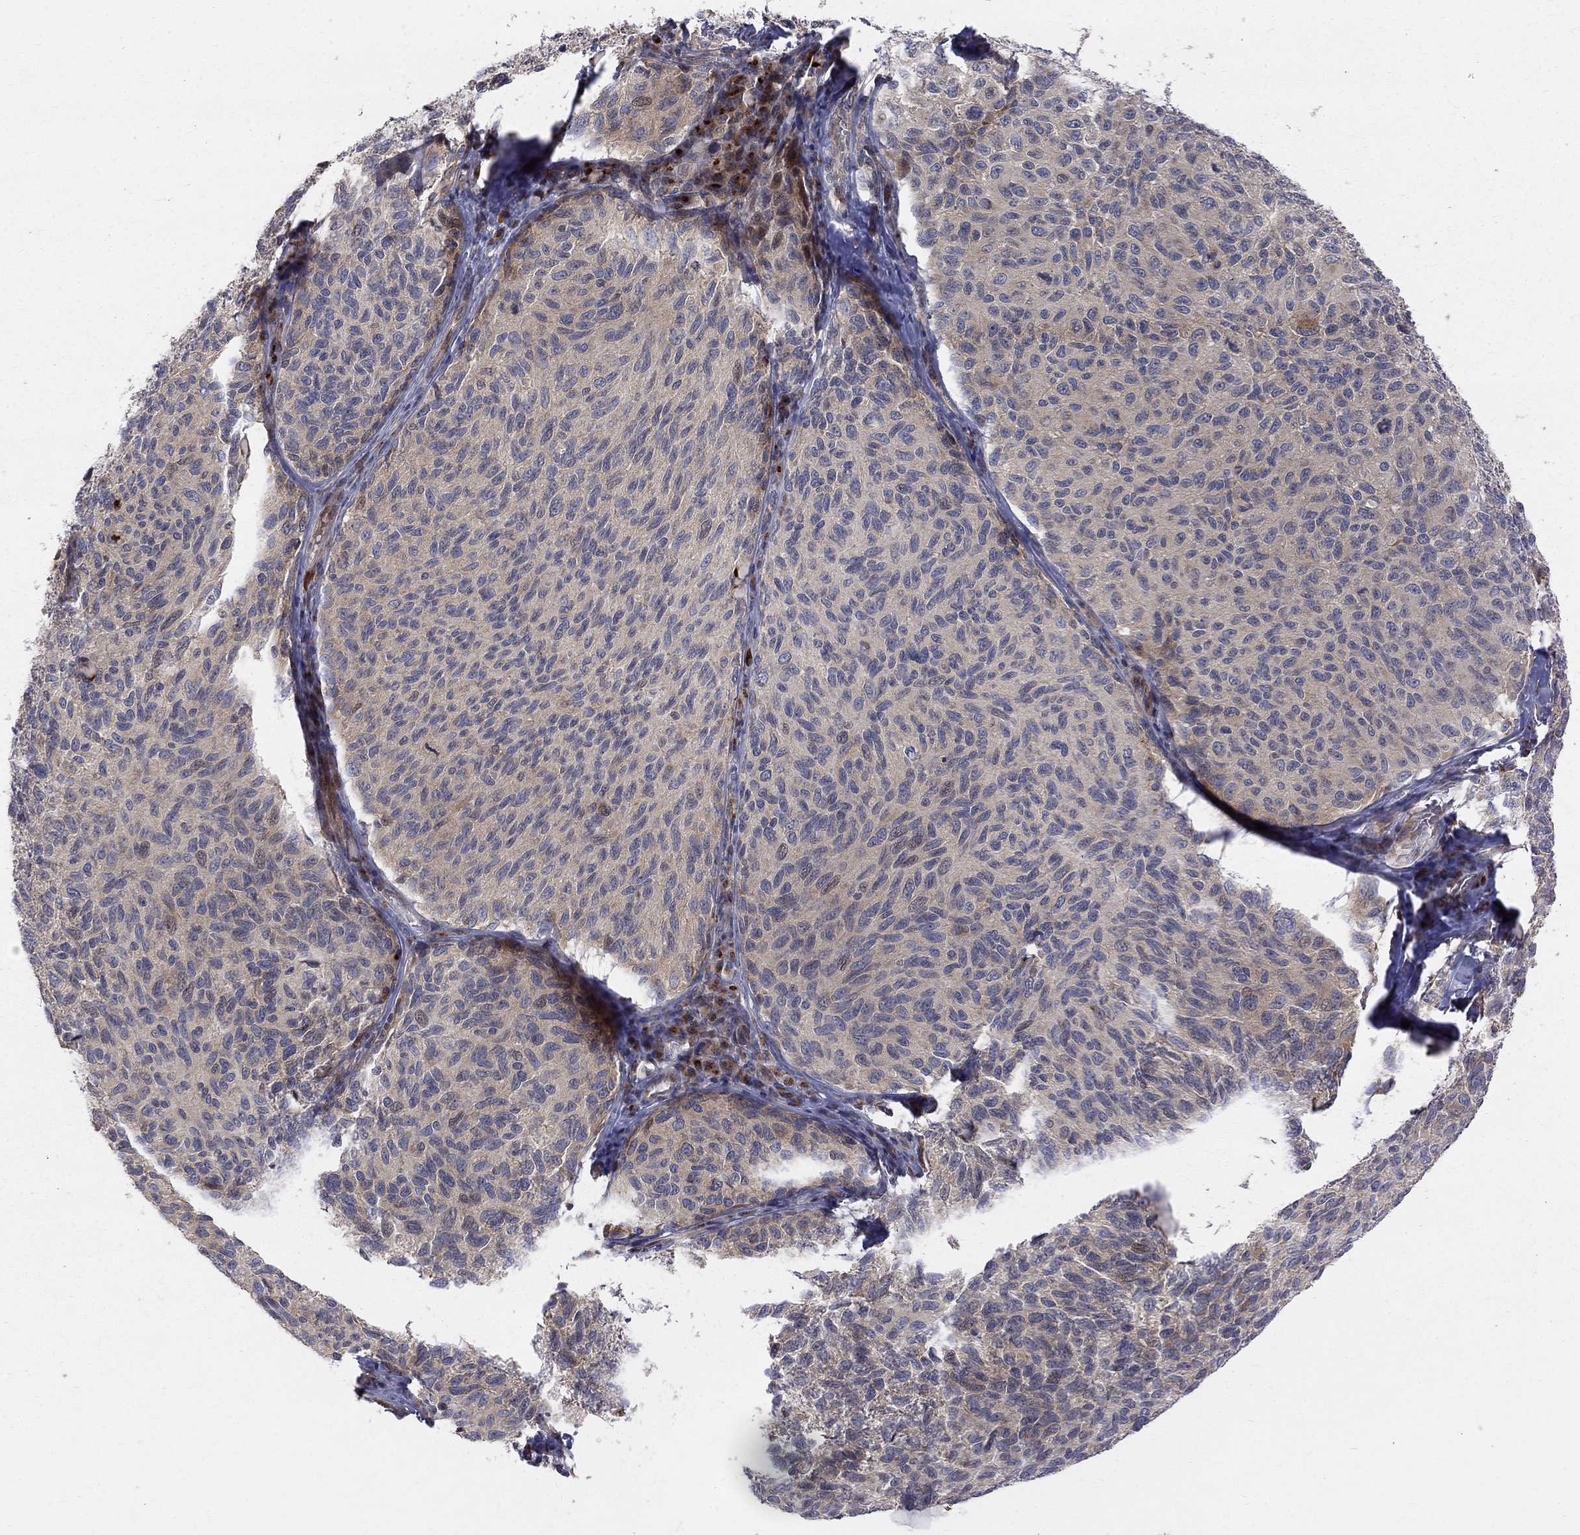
{"staining": {"intensity": "negative", "quantity": "none", "location": "none"}, "tissue": "melanoma", "cell_type": "Tumor cells", "image_type": "cancer", "snomed": [{"axis": "morphology", "description": "Malignant melanoma, NOS"}, {"axis": "topography", "description": "Skin"}], "caption": "Melanoma was stained to show a protein in brown. There is no significant staining in tumor cells.", "gene": "WDR19", "patient": {"sex": "female", "age": 73}}